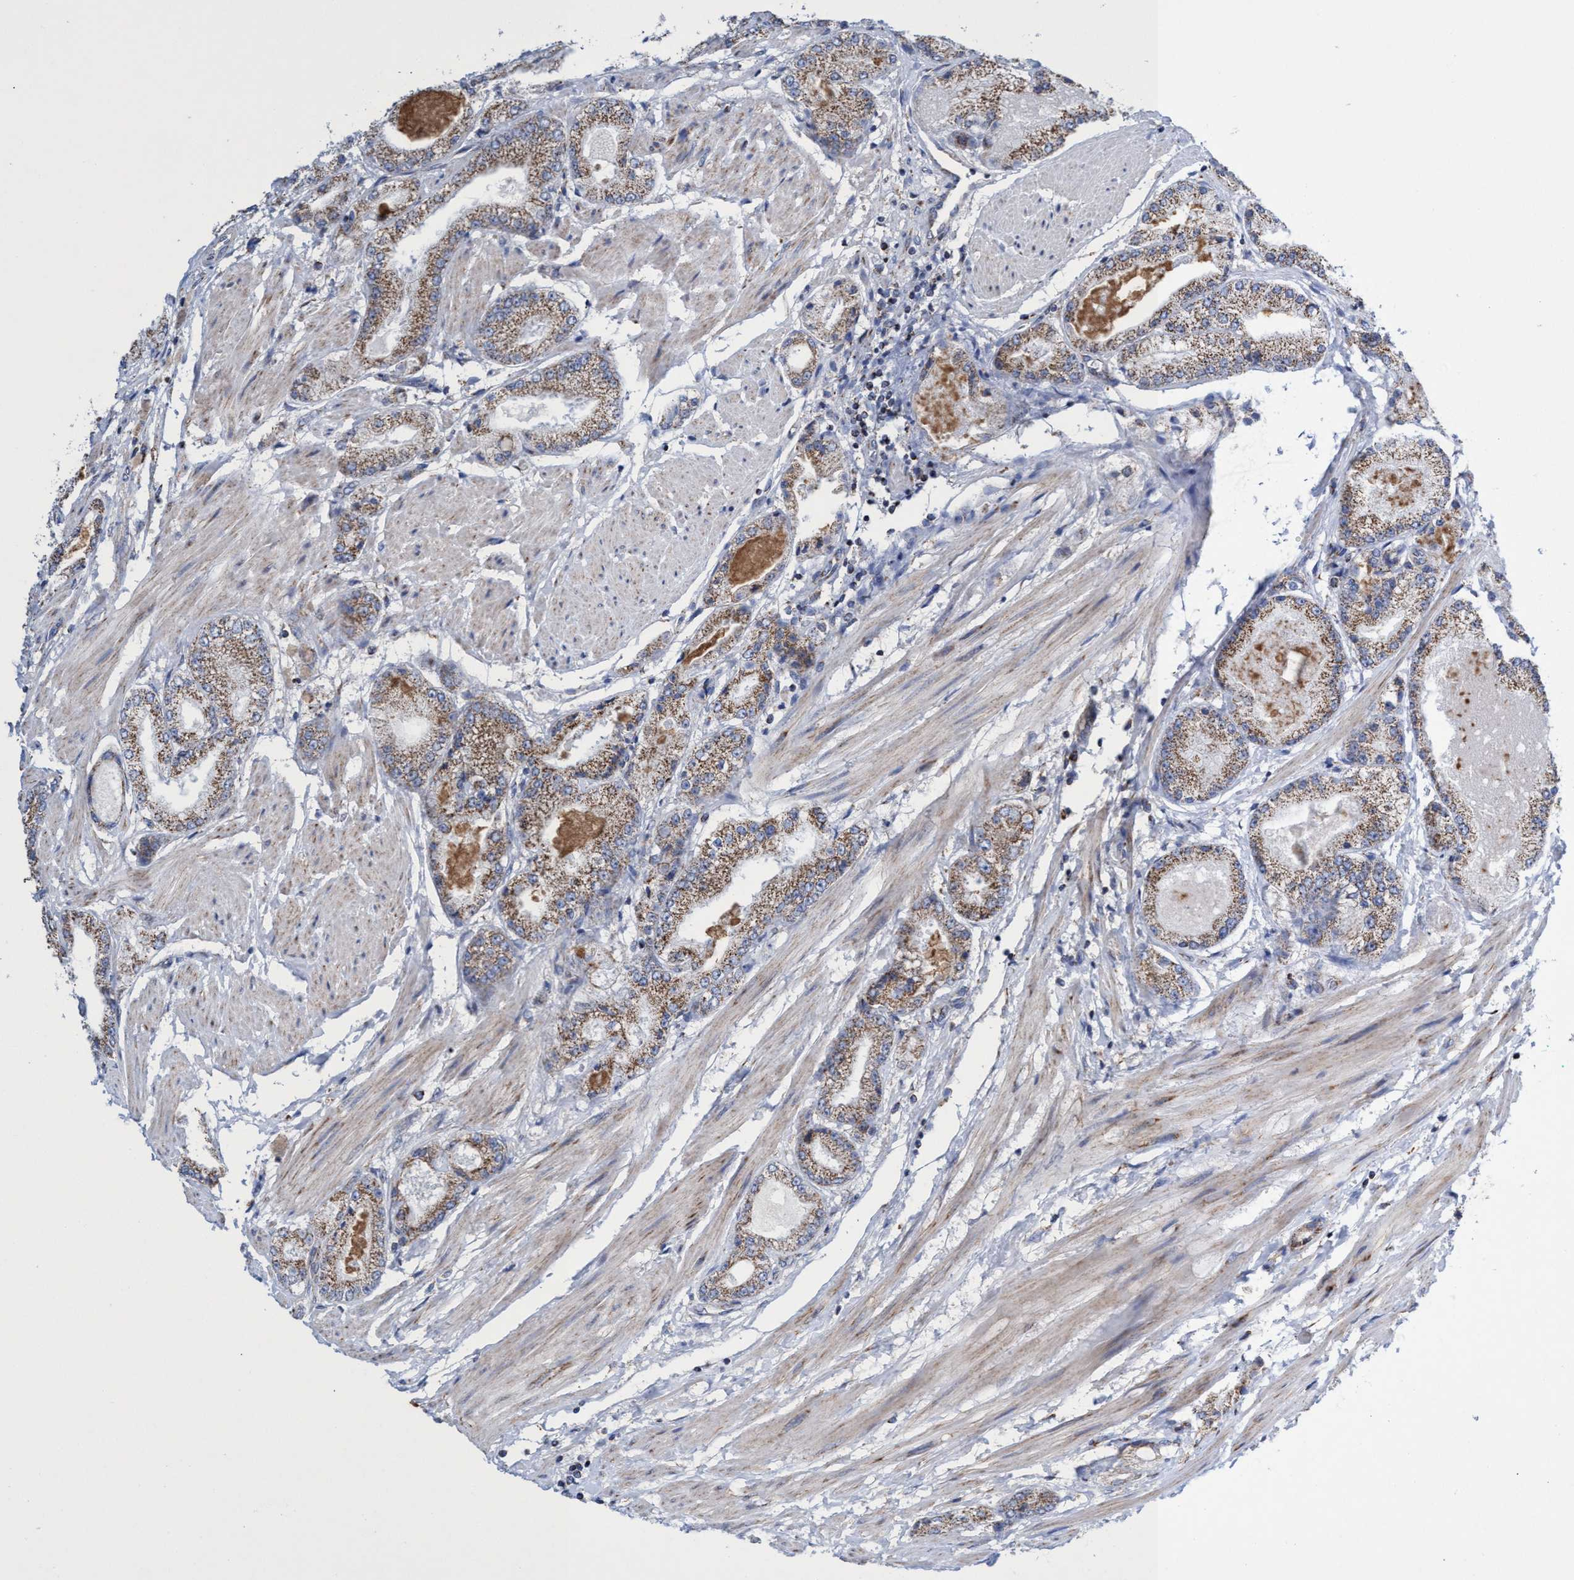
{"staining": {"intensity": "moderate", "quantity": ">75%", "location": "cytoplasmic/membranous"}, "tissue": "prostate cancer", "cell_type": "Tumor cells", "image_type": "cancer", "snomed": [{"axis": "morphology", "description": "Adenocarcinoma, High grade"}, {"axis": "topography", "description": "Prostate"}], "caption": "Approximately >75% of tumor cells in prostate cancer display moderate cytoplasmic/membranous protein positivity as visualized by brown immunohistochemical staining.", "gene": "ZNF750", "patient": {"sex": "male", "age": 50}}